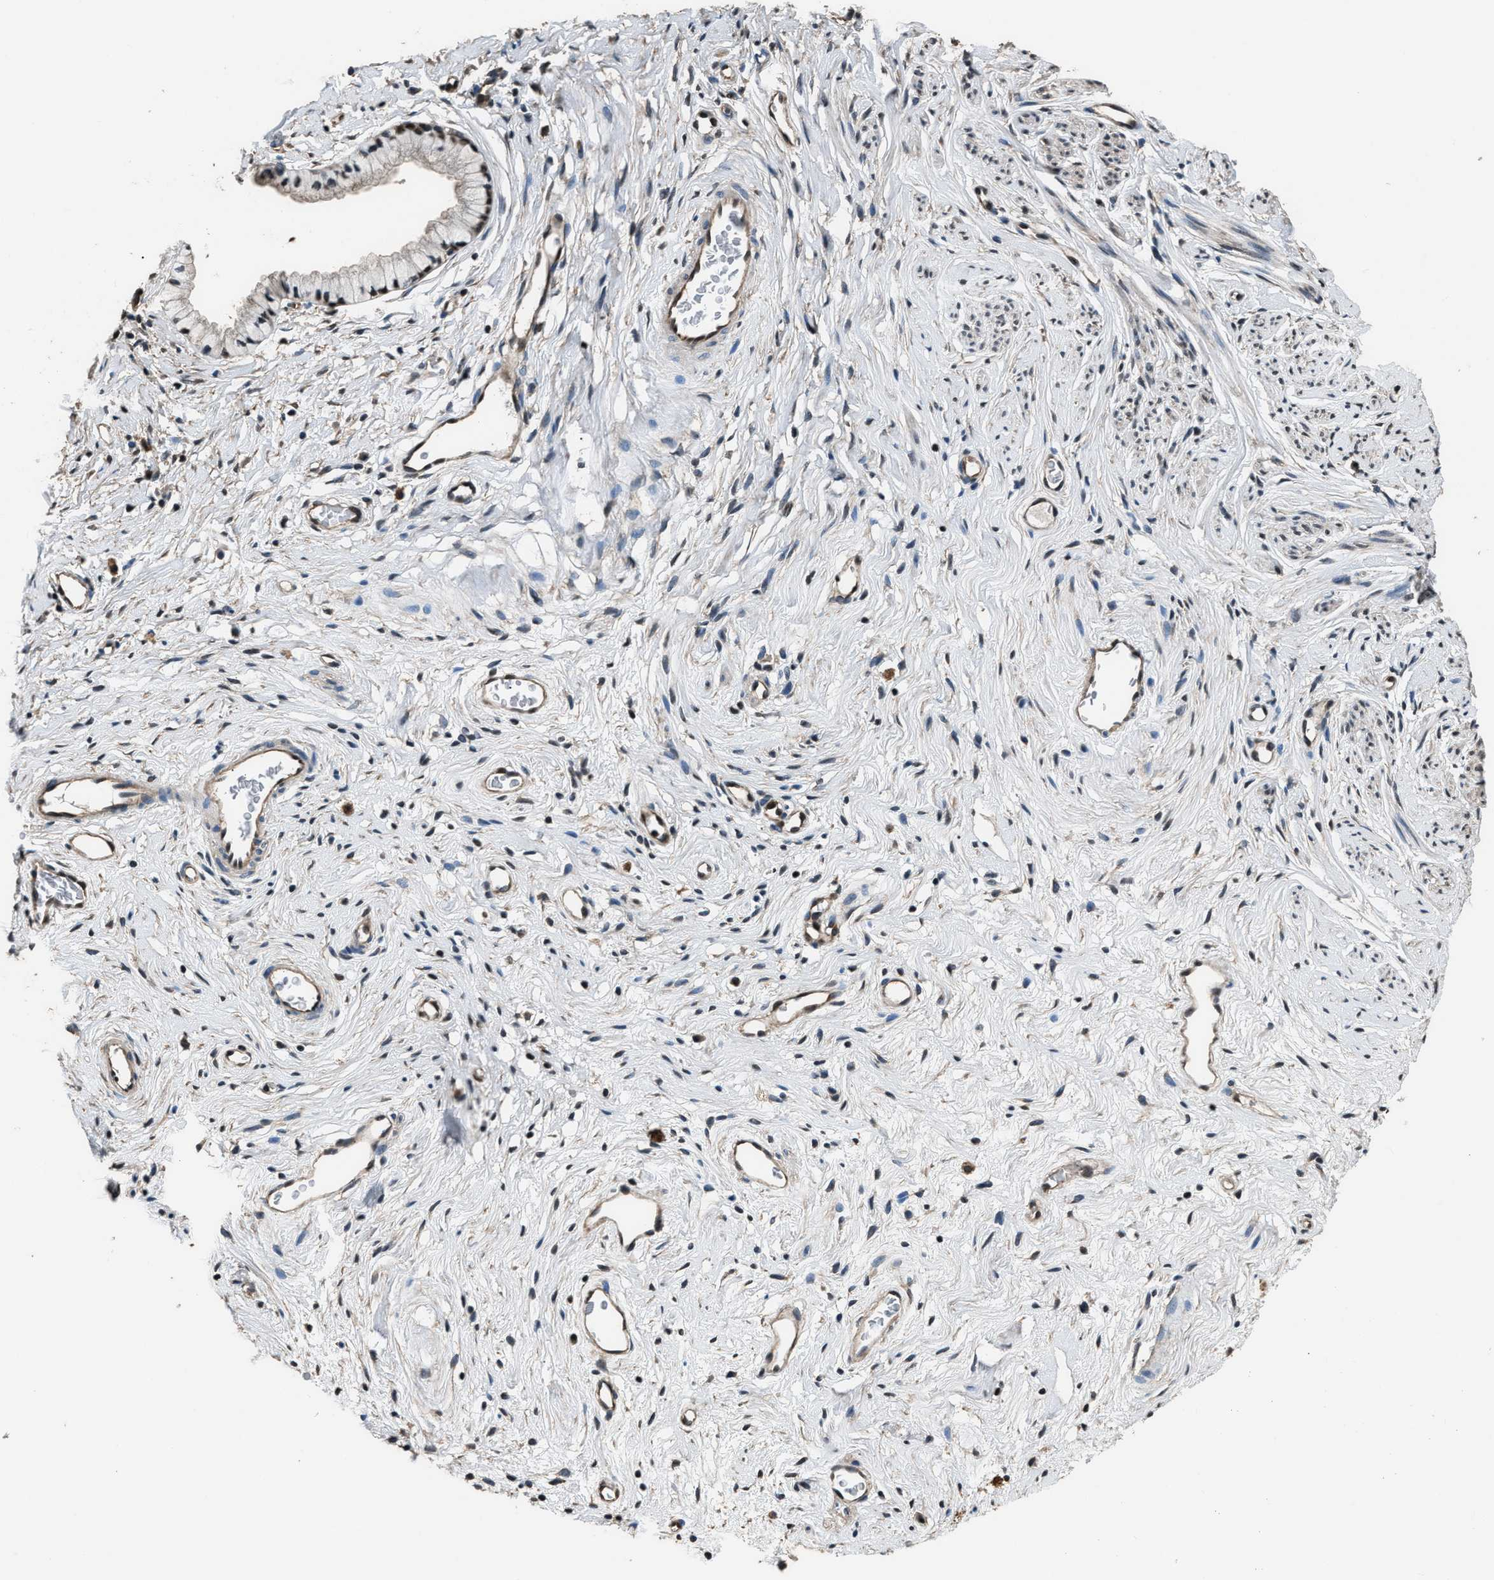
{"staining": {"intensity": "weak", "quantity": "25%-75%", "location": "nuclear"}, "tissue": "cervix", "cell_type": "Glandular cells", "image_type": "normal", "snomed": [{"axis": "morphology", "description": "Normal tissue, NOS"}, {"axis": "topography", "description": "Cervix"}], "caption": "Immunohistochemistry micrograph of unremarkable cervix: cervix stained using immunohistochemistry shows low levels of weak protein expression localized specifically in the nuclear of glandular cells, appearing as a nuclear brown color.", "gene": "DFFA", "patient": {"sex": "female", "age": 77}}